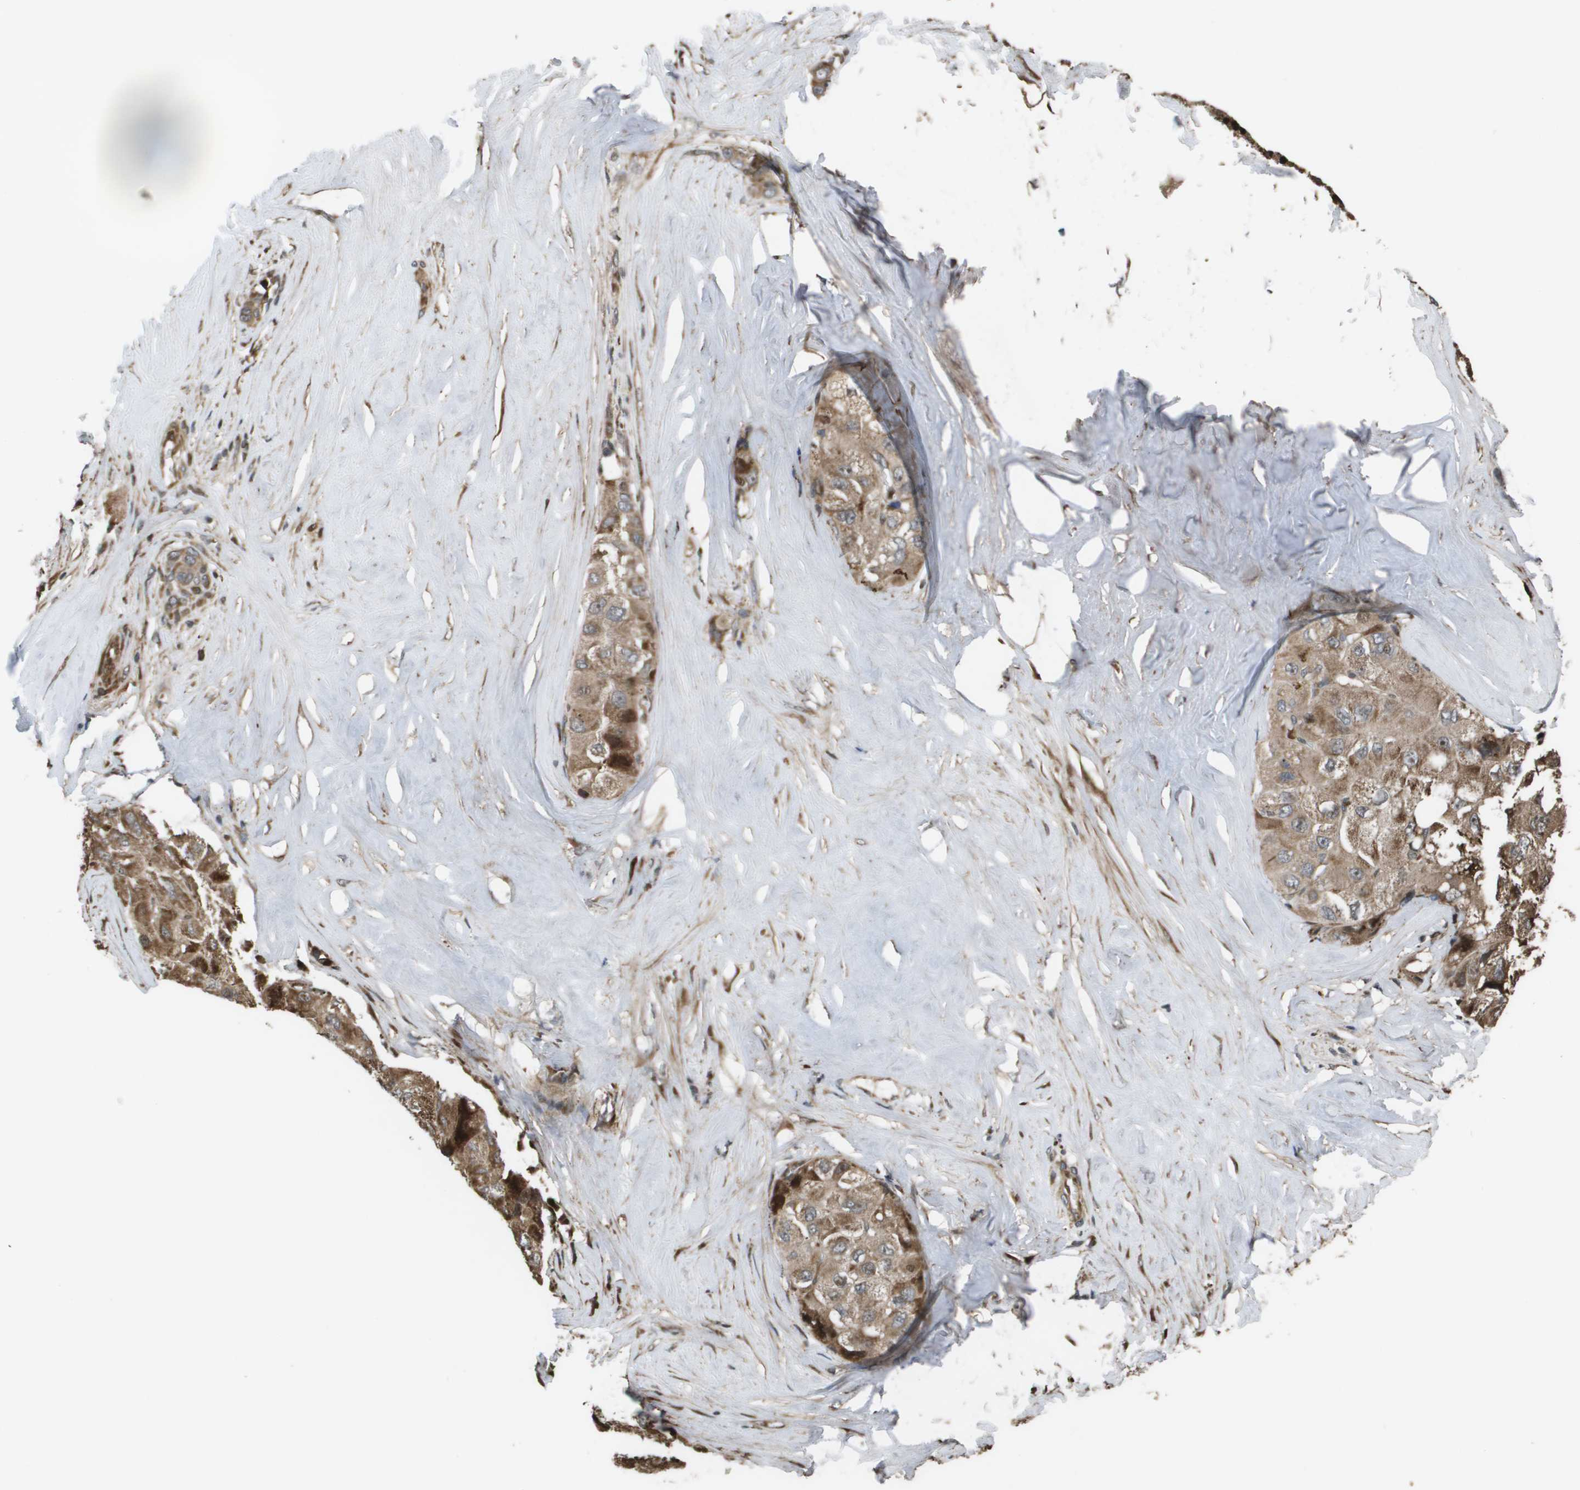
{"staining": {"intensity": "moderate", "quantity": ">75%", "location": "cytoplasmic/membranous"}, "tissue": "liver cancer", "cell_type": "Tumor cells", "image_type": "cancer", "snomed": [{"axis": "morphology", "description": "Carcinoma, Hepatocellular, NOS"}, {"axis": "topography", "description": "Liver"}], "caption": "IHC (DAB) staining of liver cancer (hepatocellular carcinoma) shows moderate cytoplasmic/membranous protein staining in approximately >75% of tumor cells.", "gene": "AXIN2", "patient": {"sex": "male", "age": 80}}